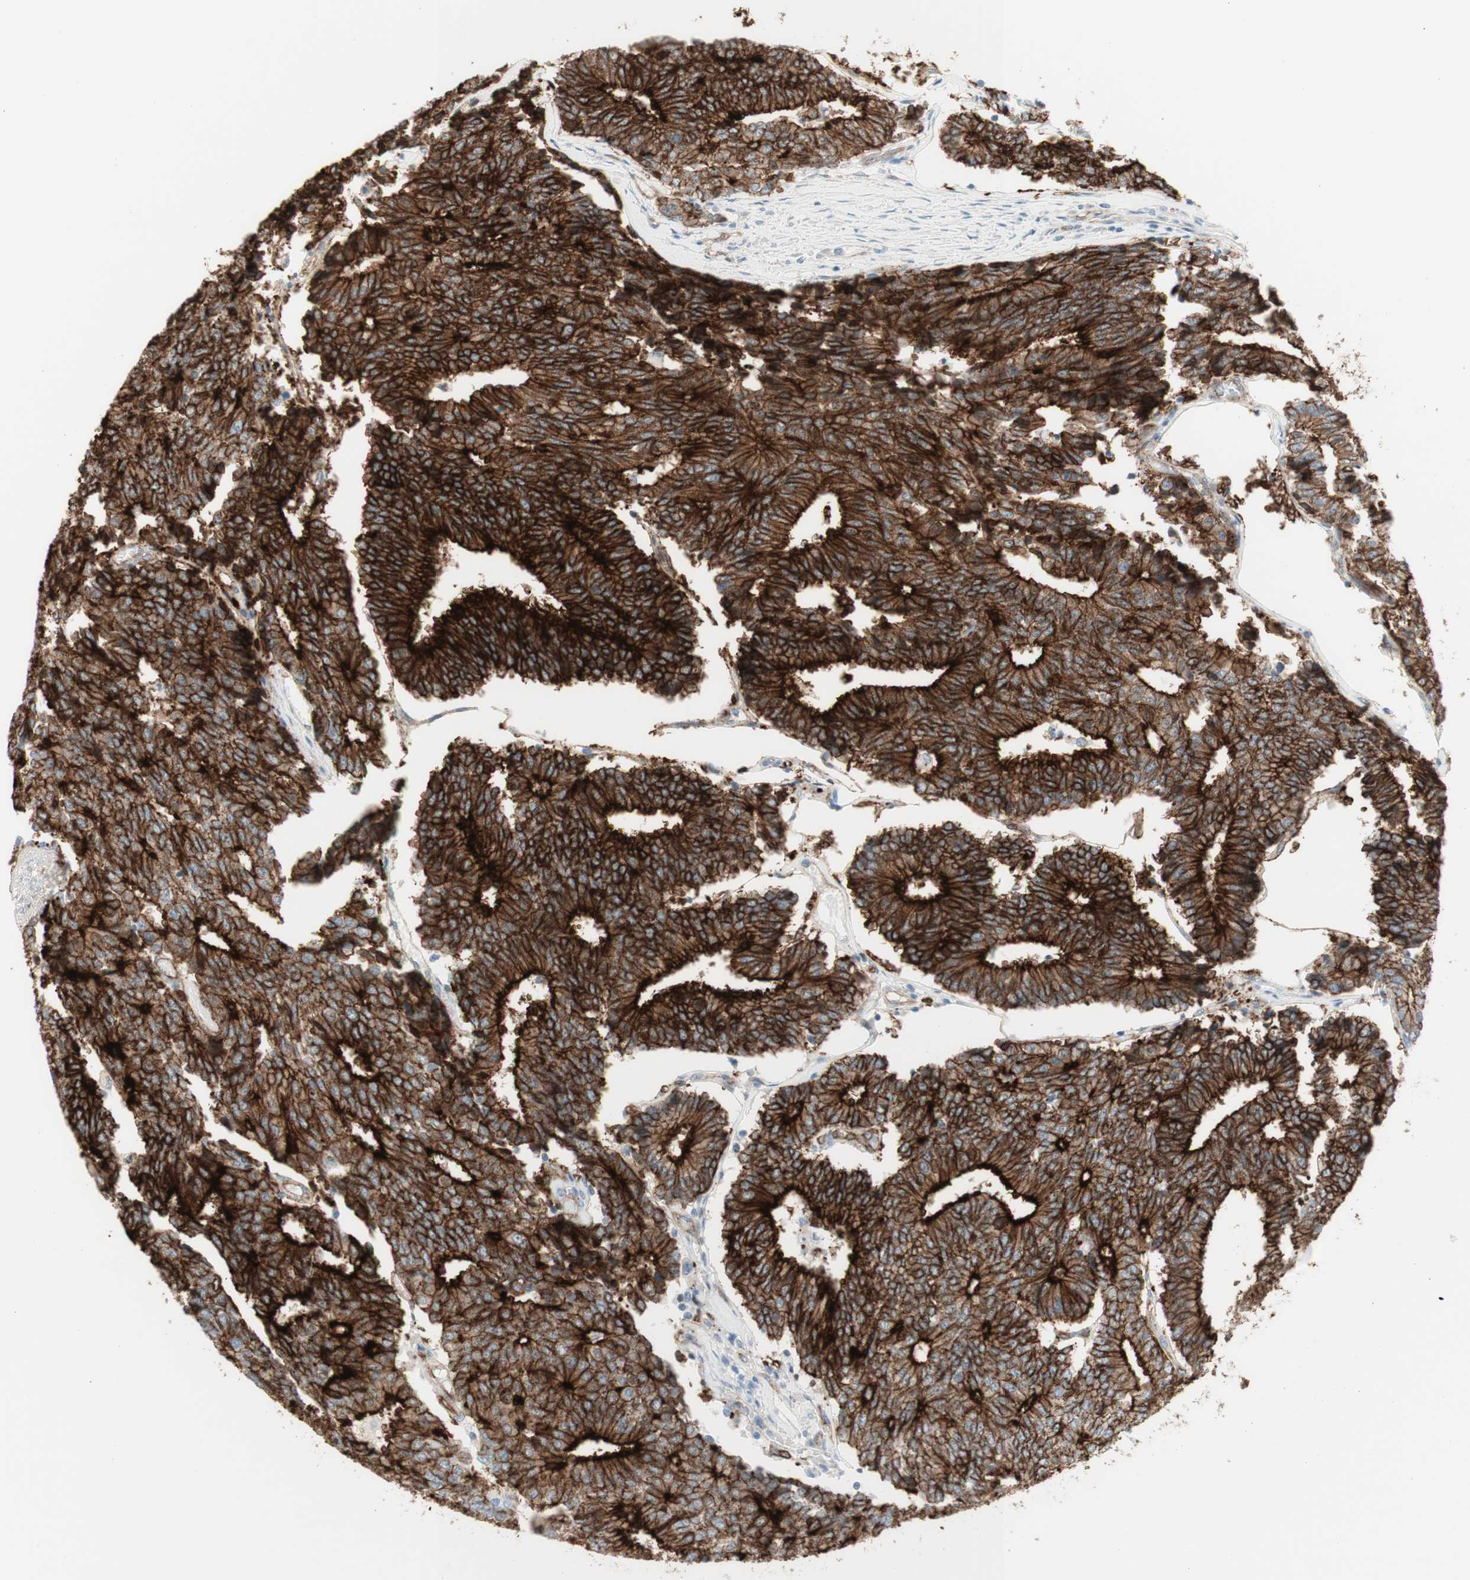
{"staining": {"intensity": "strong", "quantity": ">75%", "location": "cytoplasmic/membranous"}, "tissue": "prostate cancer", "cell_type": "Tumor cells", "image_type": "cancer", "snomed": [{"axis": "morphology", "description": "Normal tissue, NOS"}, {"axis": "morphology", "description": "Adenocarcinoma, High grade"}, {"axis": "topography", "description": "Prostate"}, {"axis": "topography", "description": "Seminal veicle"}], "caption": "Strong cytoplasmic/membranous expression is seen in about >75% of tumor cells in adenocarcinoma (high-grade) (prostate).", "gene": "MYO6", "patient": {"sex": "male", "age": 55}}